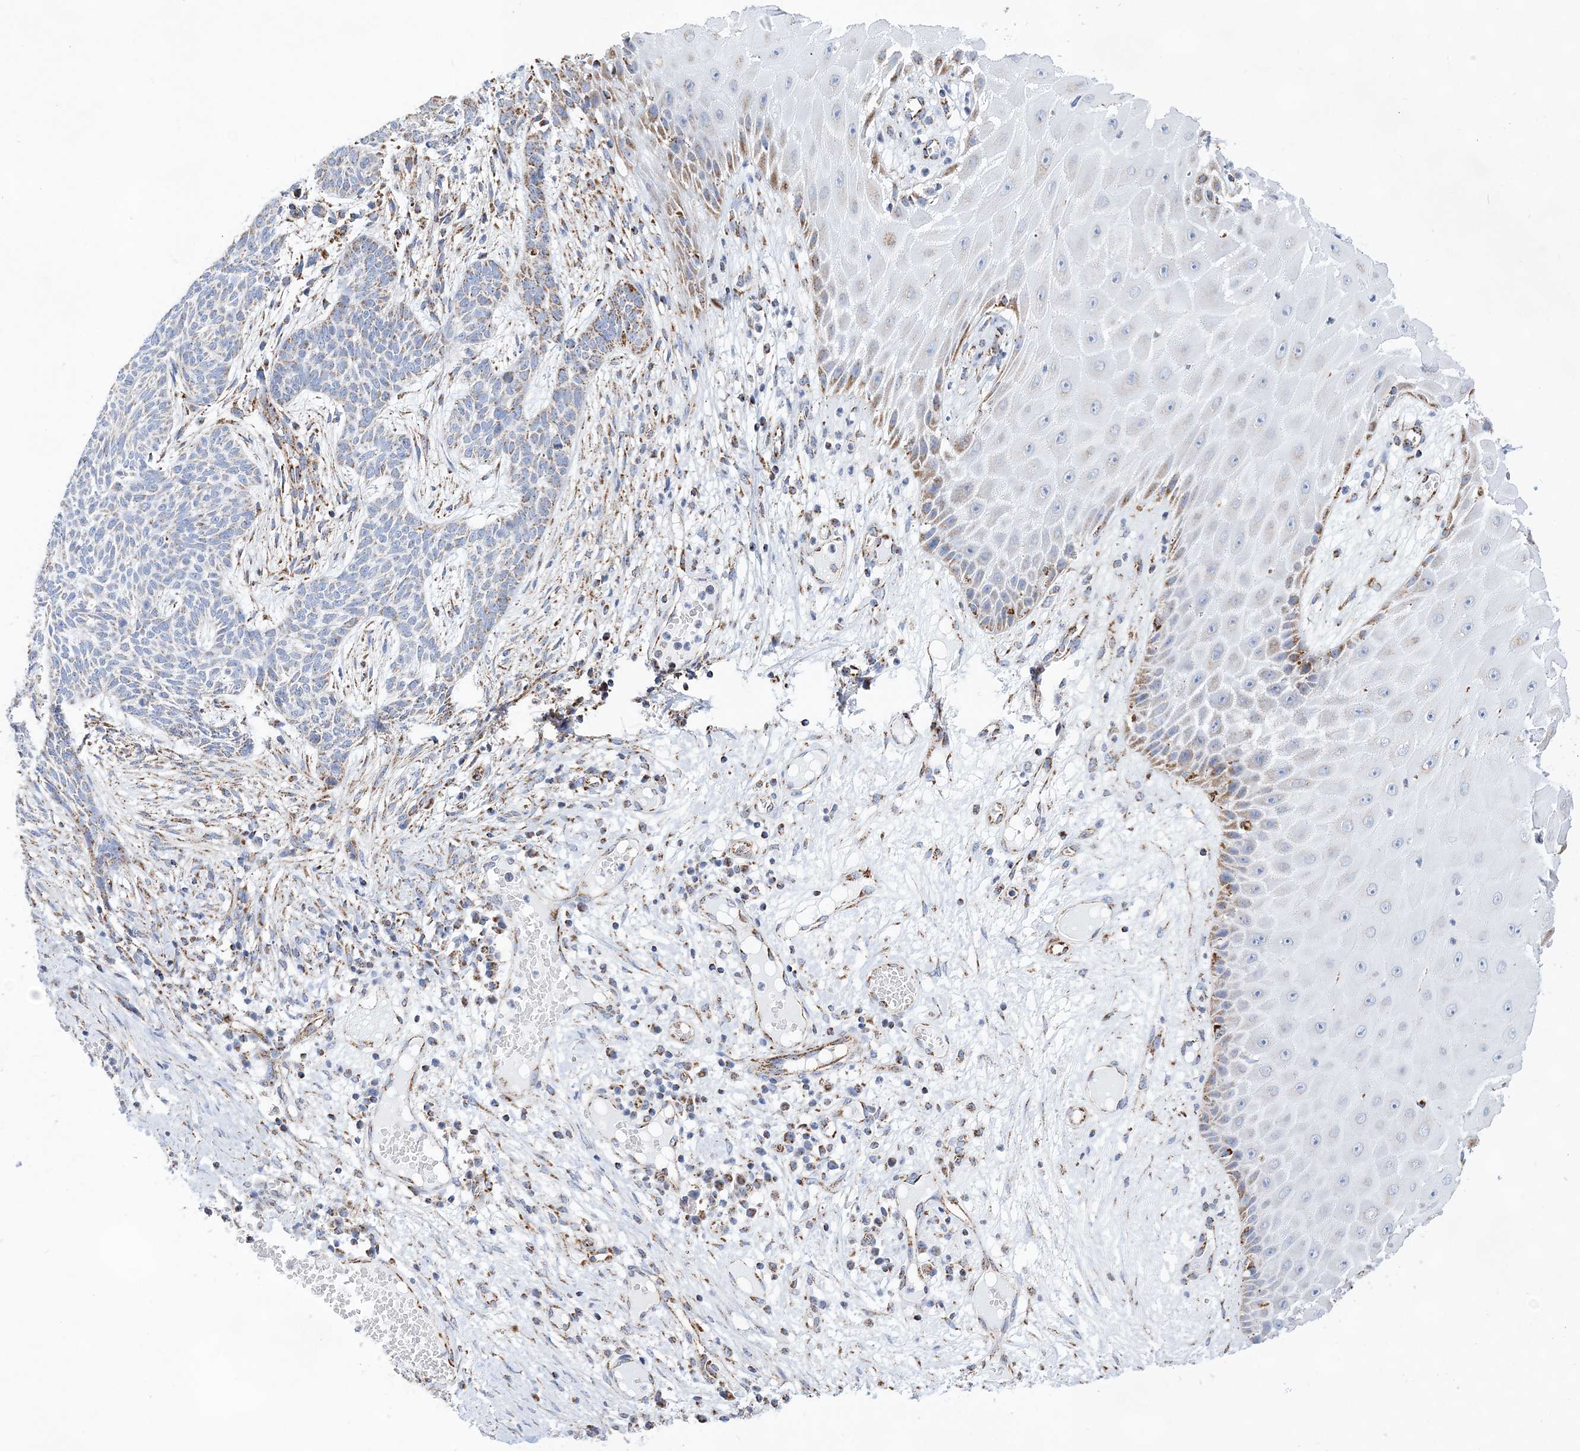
{"staining": {"intensity": "weak", "quantity": "<25%", "location": "cytoplasmic/membranous"}, "tissue": "skin cancer", "cell_type": "Tumor cells", "image_type": "cancer", "snomed": [{"axis": "morphology", "description": "Normal tissue, NOS"}, {"axis": "morphology", "description": "Basal cell carcinoma"}, {"axis": "topography", "description": "Skin"}], "caption": "Tumor cells show no significant protein staining in skin basal cell carcinoma.", "gene": "ACOT9", "patient": {"sex": "male", "age": 64}}